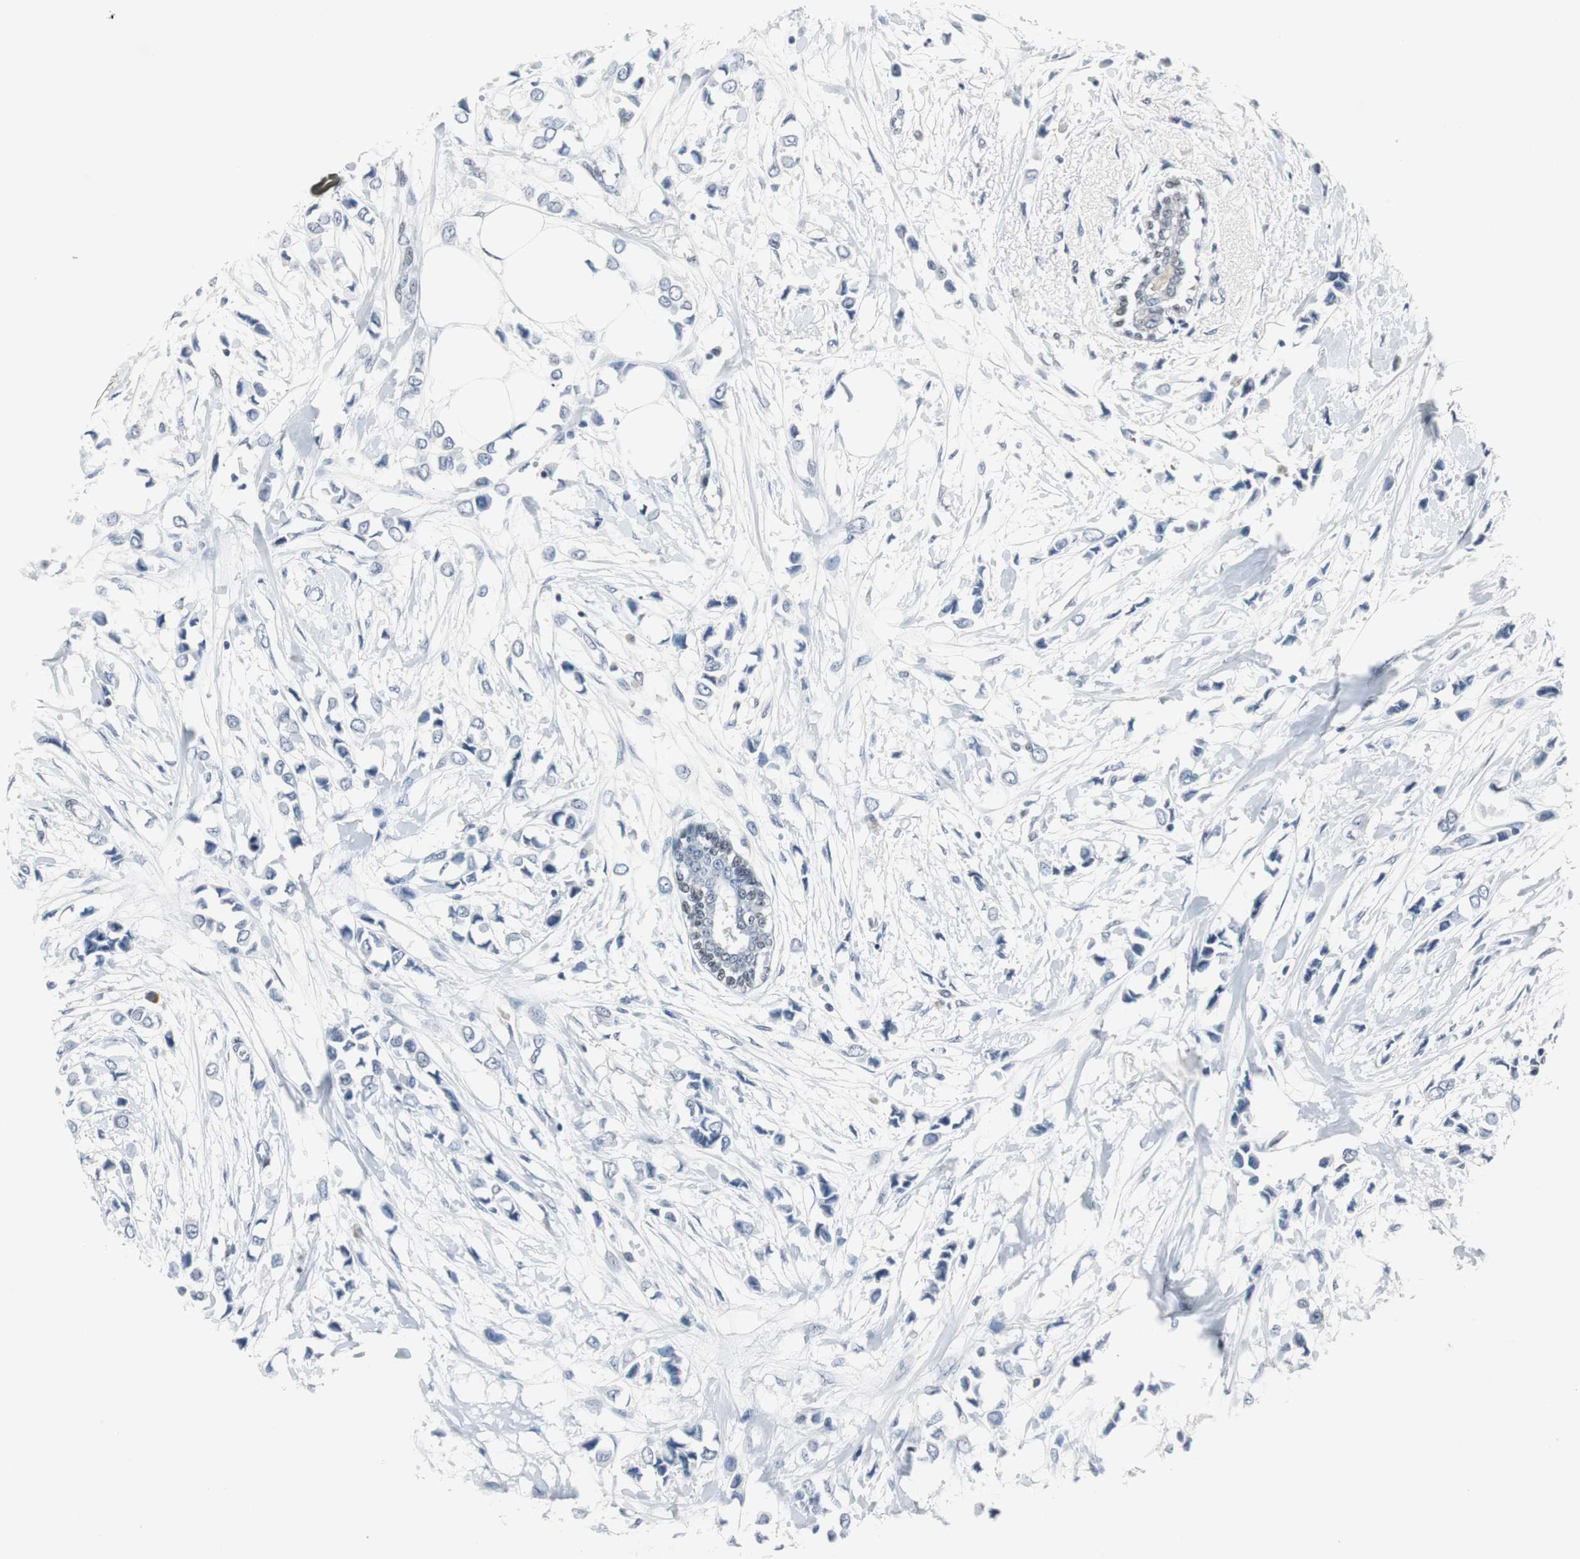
{"staining": {"intensity": "negative", "quantity": "none", "location": "none"}, "tissue": "breast cancer", "cell_type": "Tumor cells", "image_type": "cancer", "snomed": [{"axis": "morphology", "description": "Lobular carcinoma"}, {"axis": "topography", "description": "Breast"}], "caption": "Tumor cells are negative for protein expression in human breast cancer.", "gene": "ELK1", "patient": {"sex": "female", "age": 51}}